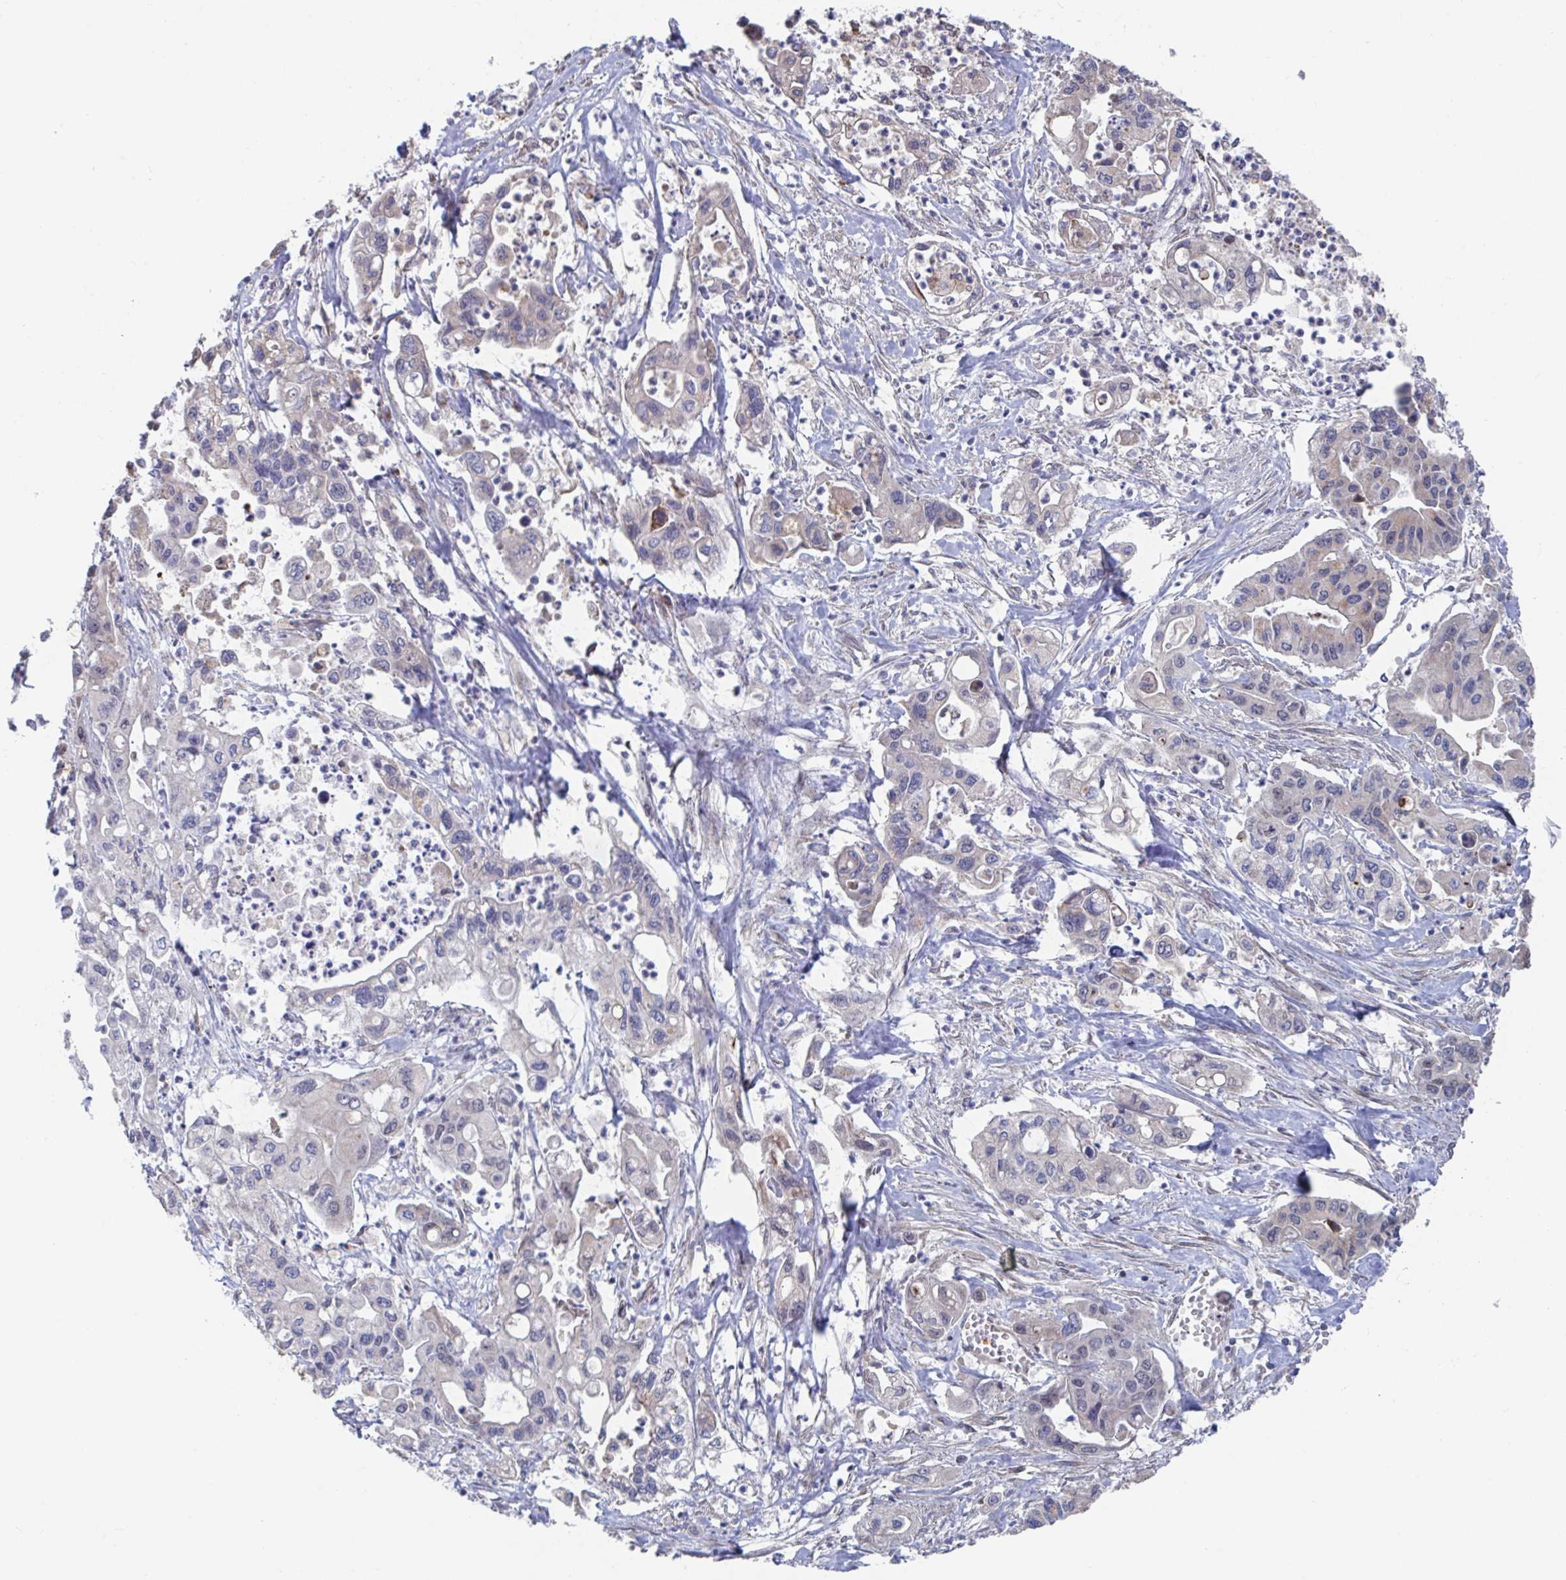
{"staining": {"intensity": "negative", "quantity": "none", "location": "none"}, "tissue": "pancreatic cancer", "cell_type": "Tumor cells", "image_type": "cancer", "snomed": [{"axis": "morphology", "description": "Adenocarcinoma, NOS"}, {"axis": "topography", "description": "Pancreas"}], "caption": "This histopathology image is of adenocarcinoma (pancreatic) stained with immunohistochemistry to label a protein in brown with the nuclei are counter-stained blue. There is no expression in tumor cells. (Immunohistochemistry, brightfield microscopy, high magnification).", "gene": "FJX1", "patient": {"sex": "male", "age": 62}}